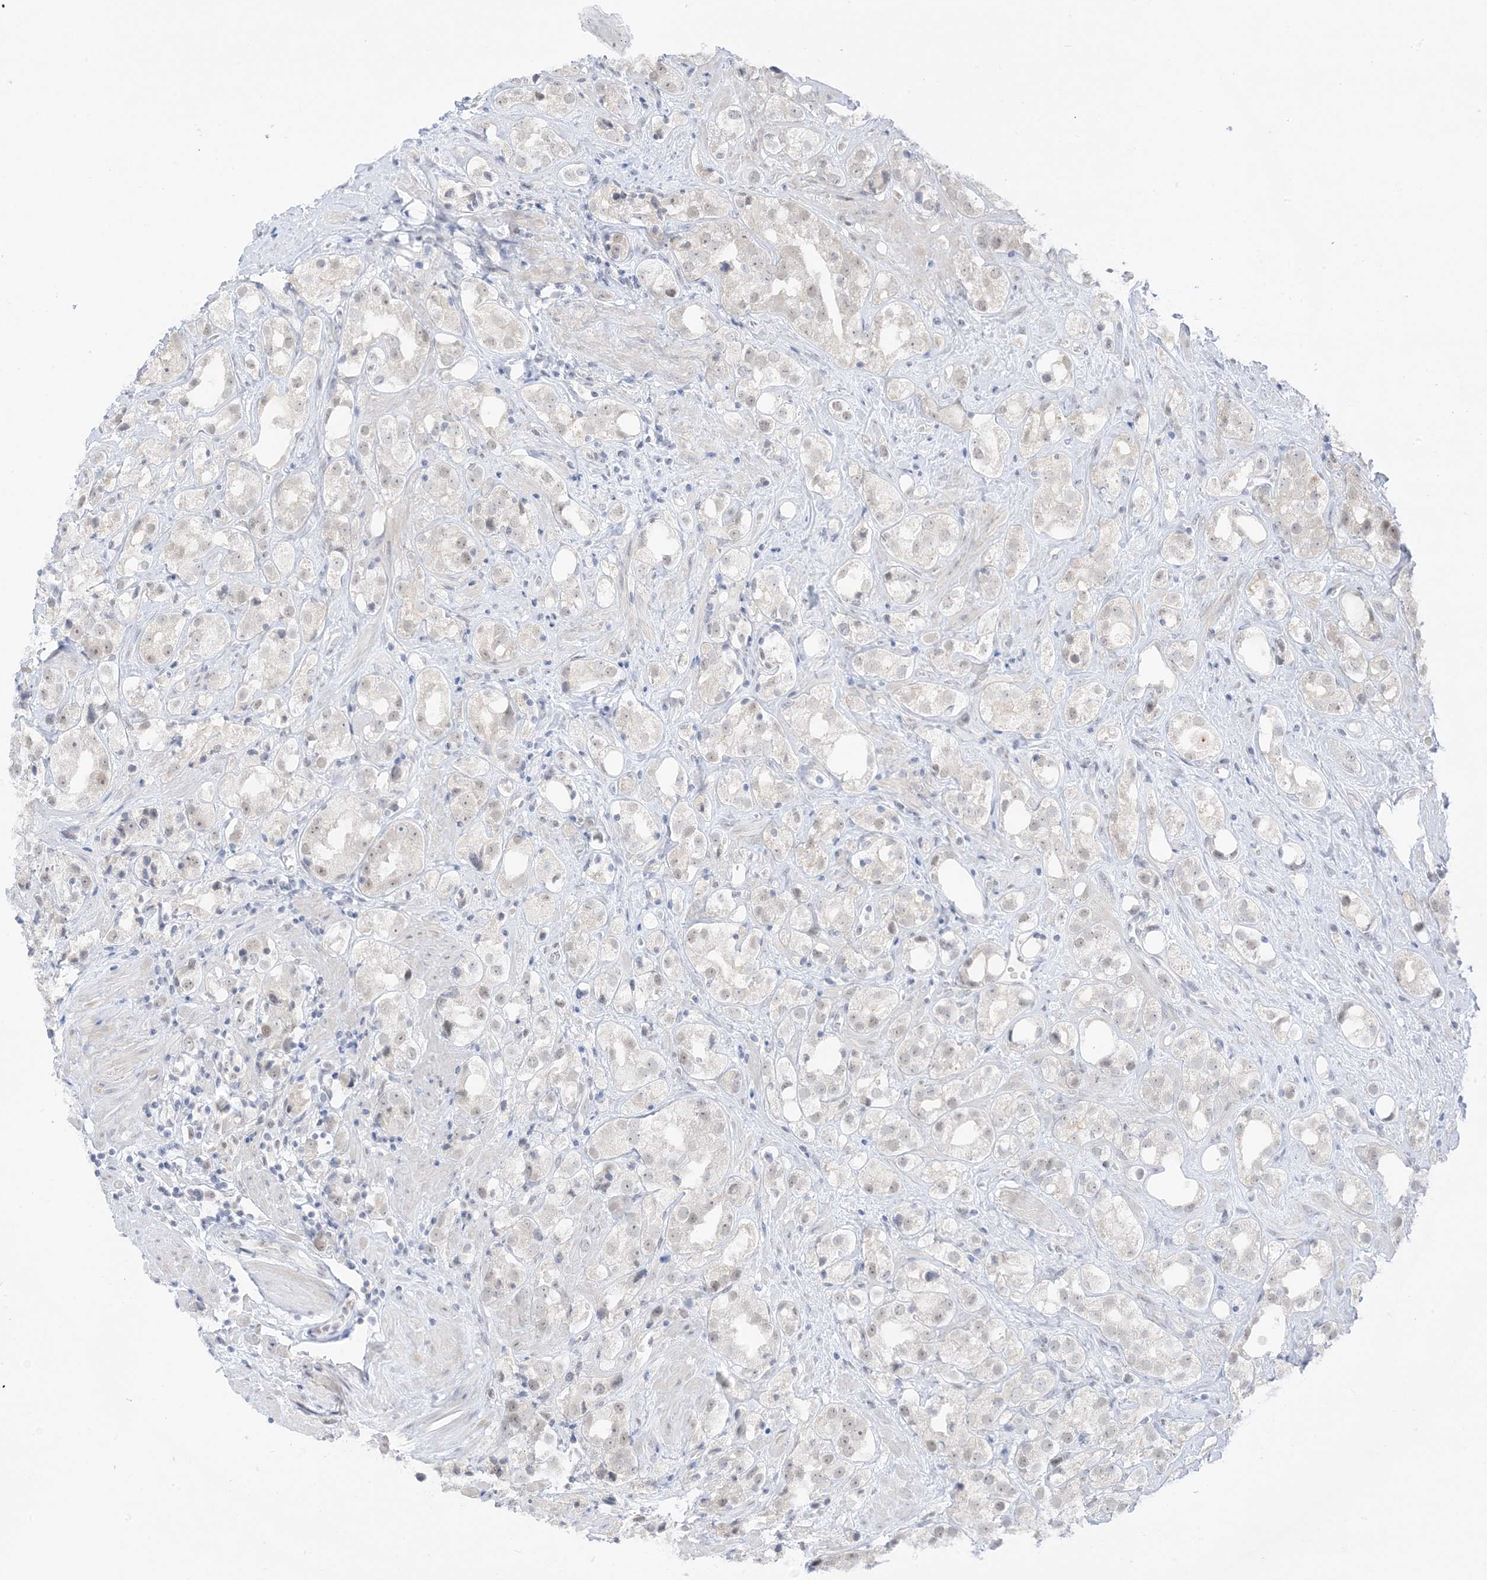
{"staining": {"intensity": "negative", "quantity": "none", "location": "none"}, "tissue": "prostate cancer", "cell_type": "Tumor cells", "image_type": "cancer", "snomed": [{"axis": "morphology", "description": "Adenocarcinoma, NOS"}, {"axis": "topography", "description": "Prostate"}], "caption": "A photomicrograph of prostate cancer stained for a protein demonstrates no brown staining in tumor cells.", "gene": "MSL3", "patient": {"sex": "male", "age": 79}}